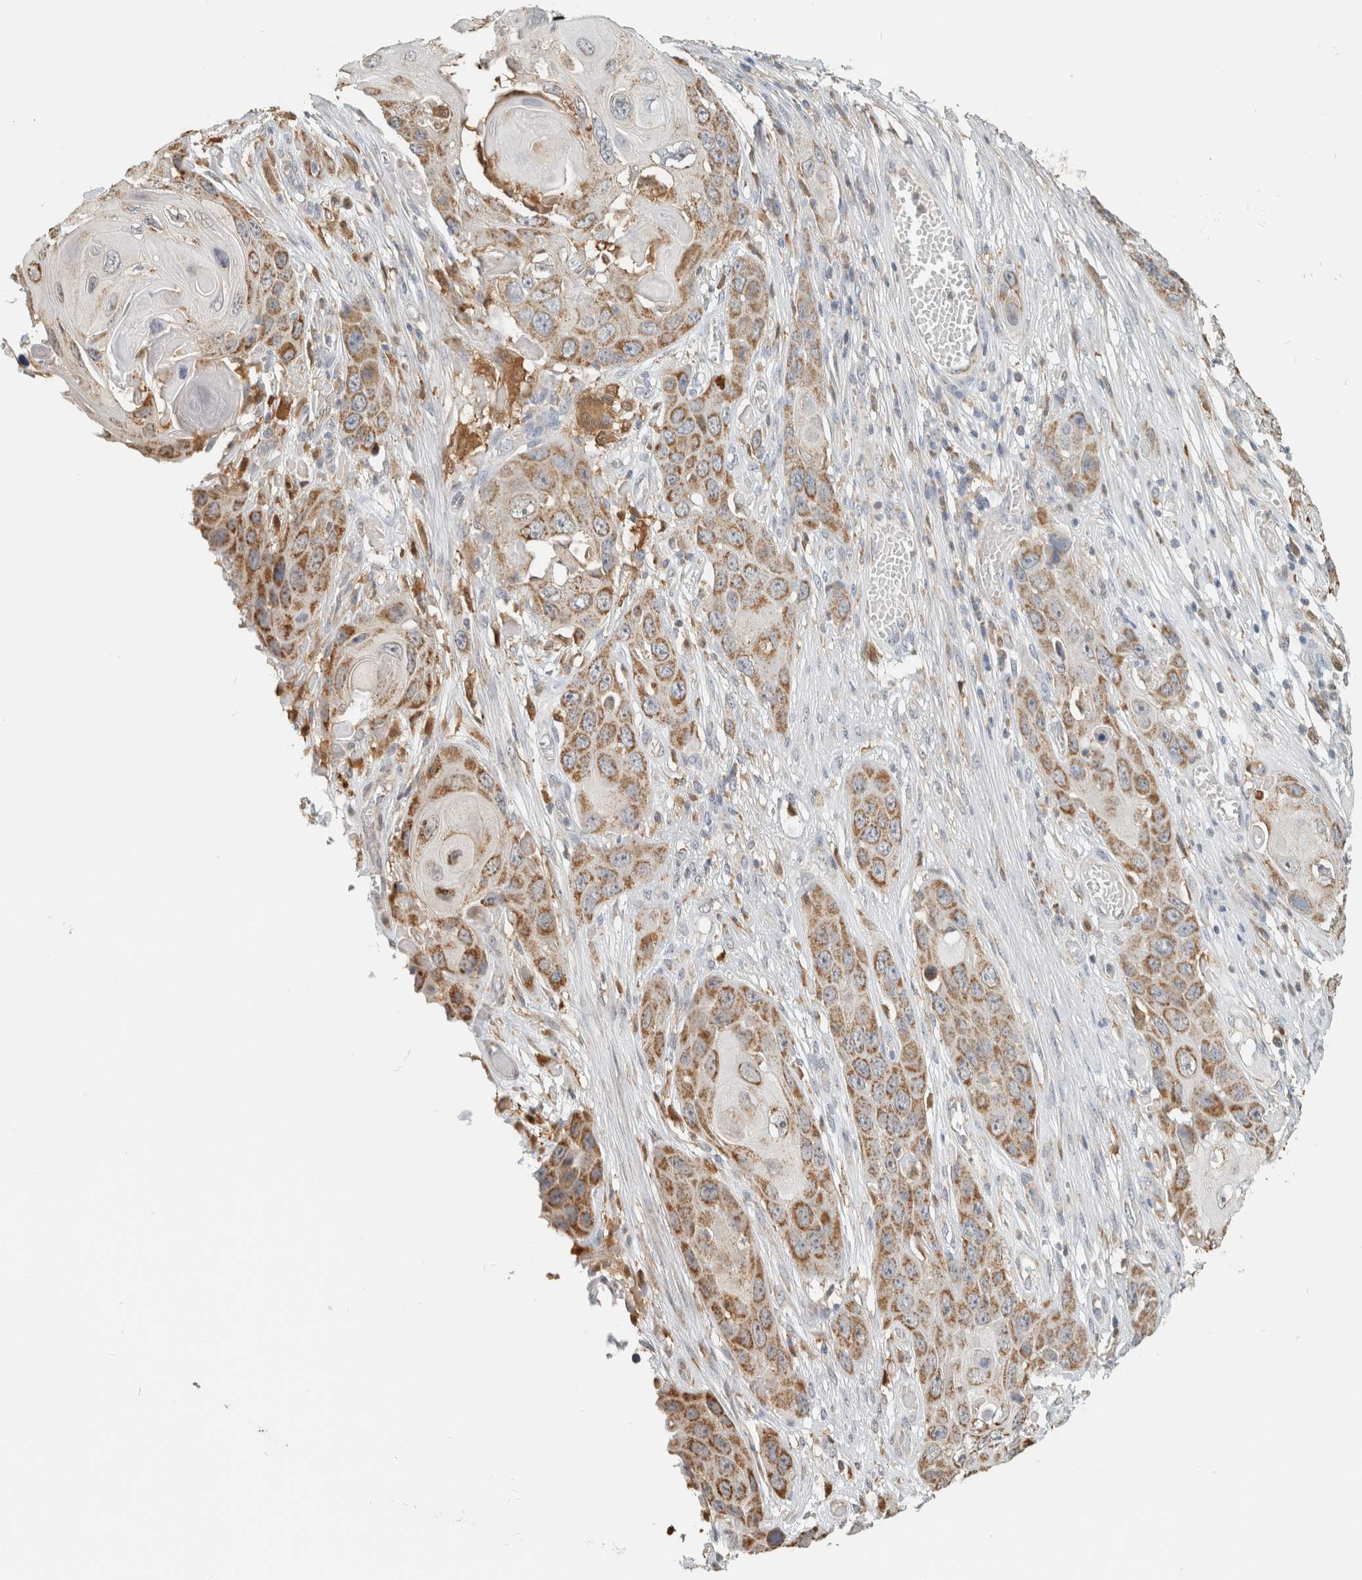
{"staining": {"intensity": "moderate", "quantity": ">75%", "location": "cytoplasmic/membranous"}, "tissue": "skin cancer", "cell_type": "Tumor cells", "image_type": "cancer", "snomed": [{"axis": "morphology", "description": "Squamous cell carcinoma, NOS"}, {"axis": "topography", "description": "Skin"}], "caption": "An image of human skin squamous cell carcinoma stained for a protein displays moderate cytoplasmic/membranous brown staining in tumor cells.", "gene": "CAPG", "patient": {"sex": "male", "age": 55}}